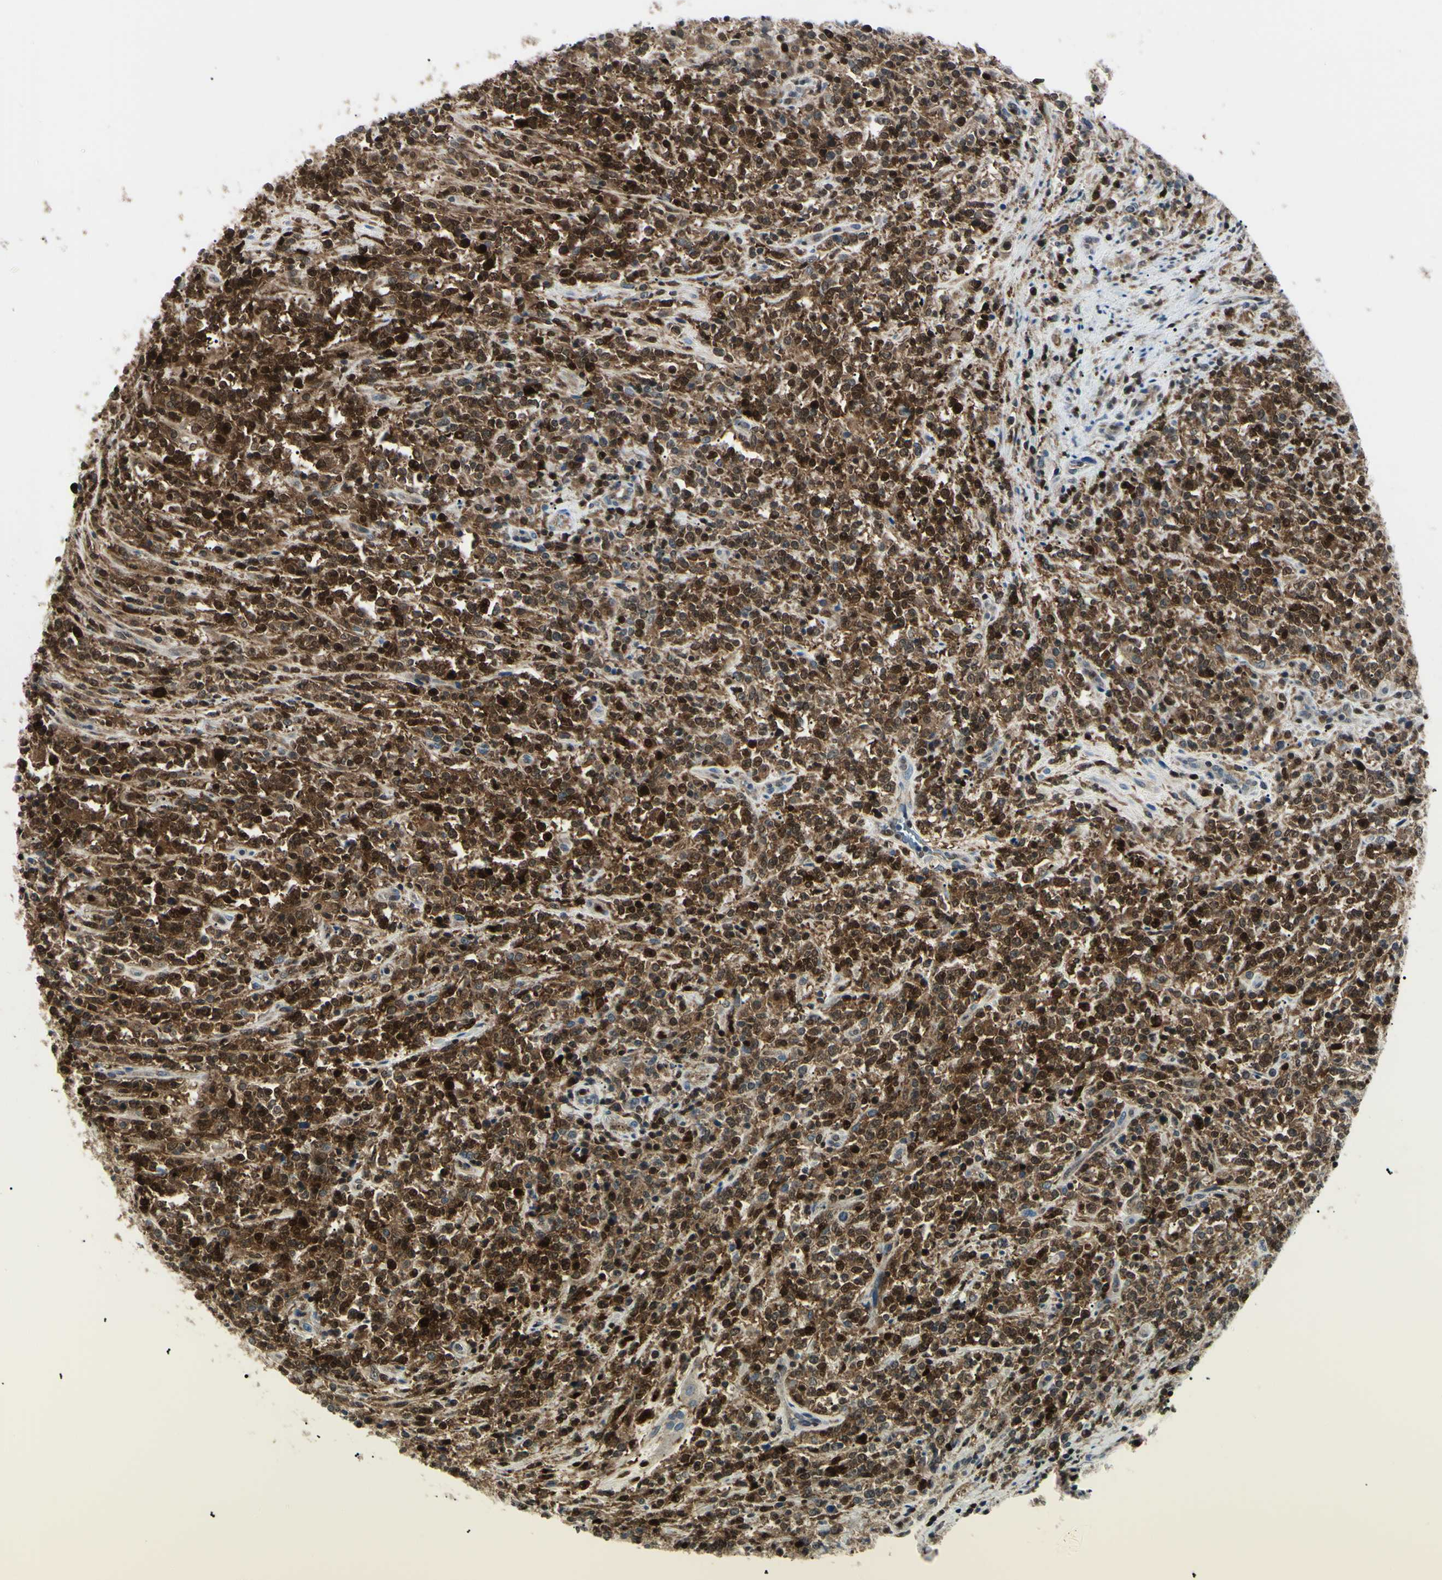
{"staining": {"intensity": "moderate", "quantity": ">75%", "location": "cytoplasmic/membranous,nuclear"}, "tissue": "lymphoma", "cell_type": "Tumor cells", "image_type": "cancer", "snomed": [{"axis": "morphology", "description": "Malignant lymphoma, non-Hodgkin's type, High grade"}, {"axis": "topography", "description": "Soft tissue"}], "caption": "A histopathology image showing moderate cytoplasmic/membranous and nuclear staining in about >75% of tumor cells in high-grade malignant lymphoma, non-Hodgkin's type, as visualized by brown immunohistochemical staining.", "gene": "PGK1", "patient": {"sex": "male", "age": 18}}